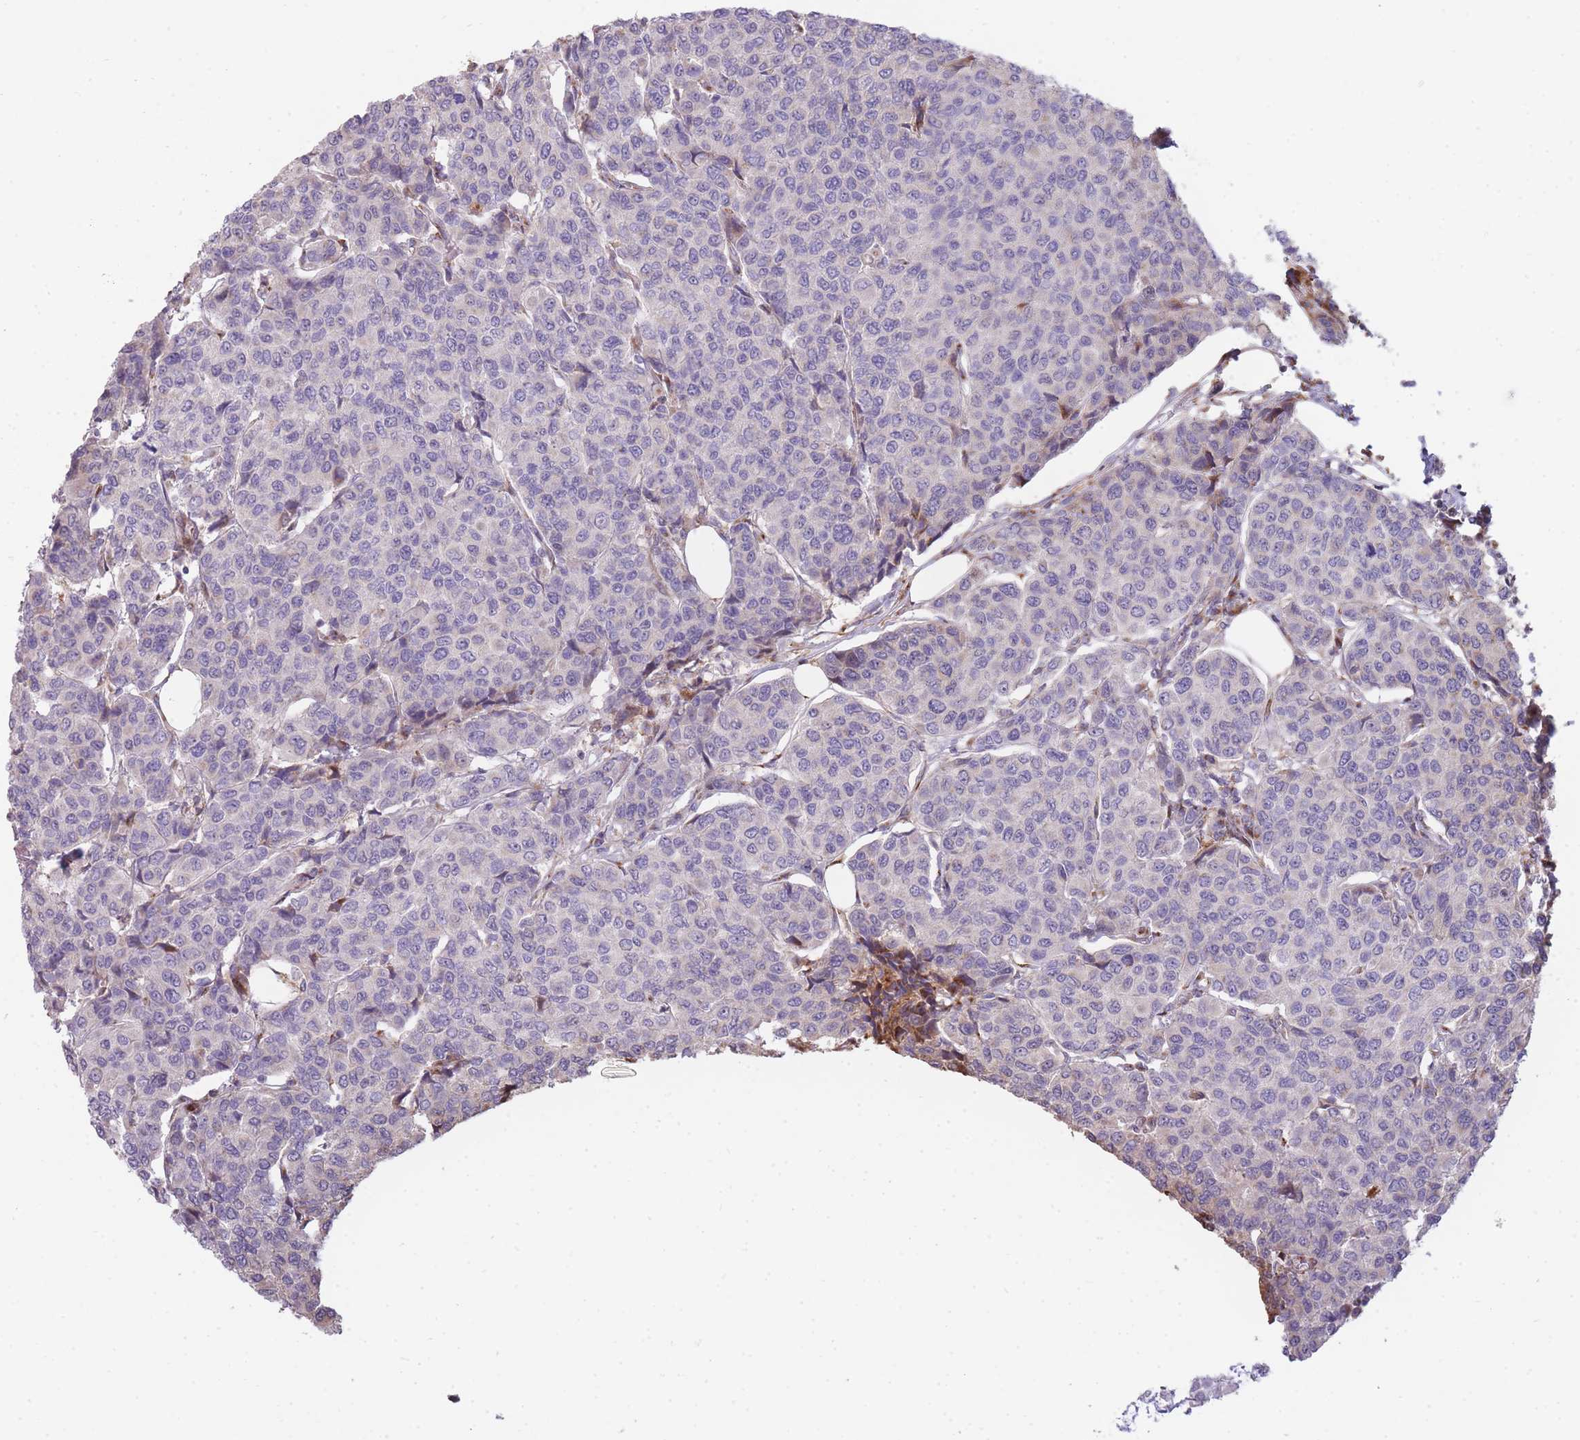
{"staining": {"intensity": "negative", "quantity": "none", "location": "none"}, "tissue": "breast cancer", "cell_type": "Tumor cells", "image_type": "cancer", "snomed": [{"axis": "morphology", "description": "Duct carcinoma"}, {"axis": "topography", "description": "Breast"}], "caption": "Breast invasive ductal carcinoma was stained to show a protein in brown. There is no significant expression in tumor cells.", "gene": "PPP3R2", "patient": {"sex": "female", "age": 55}}